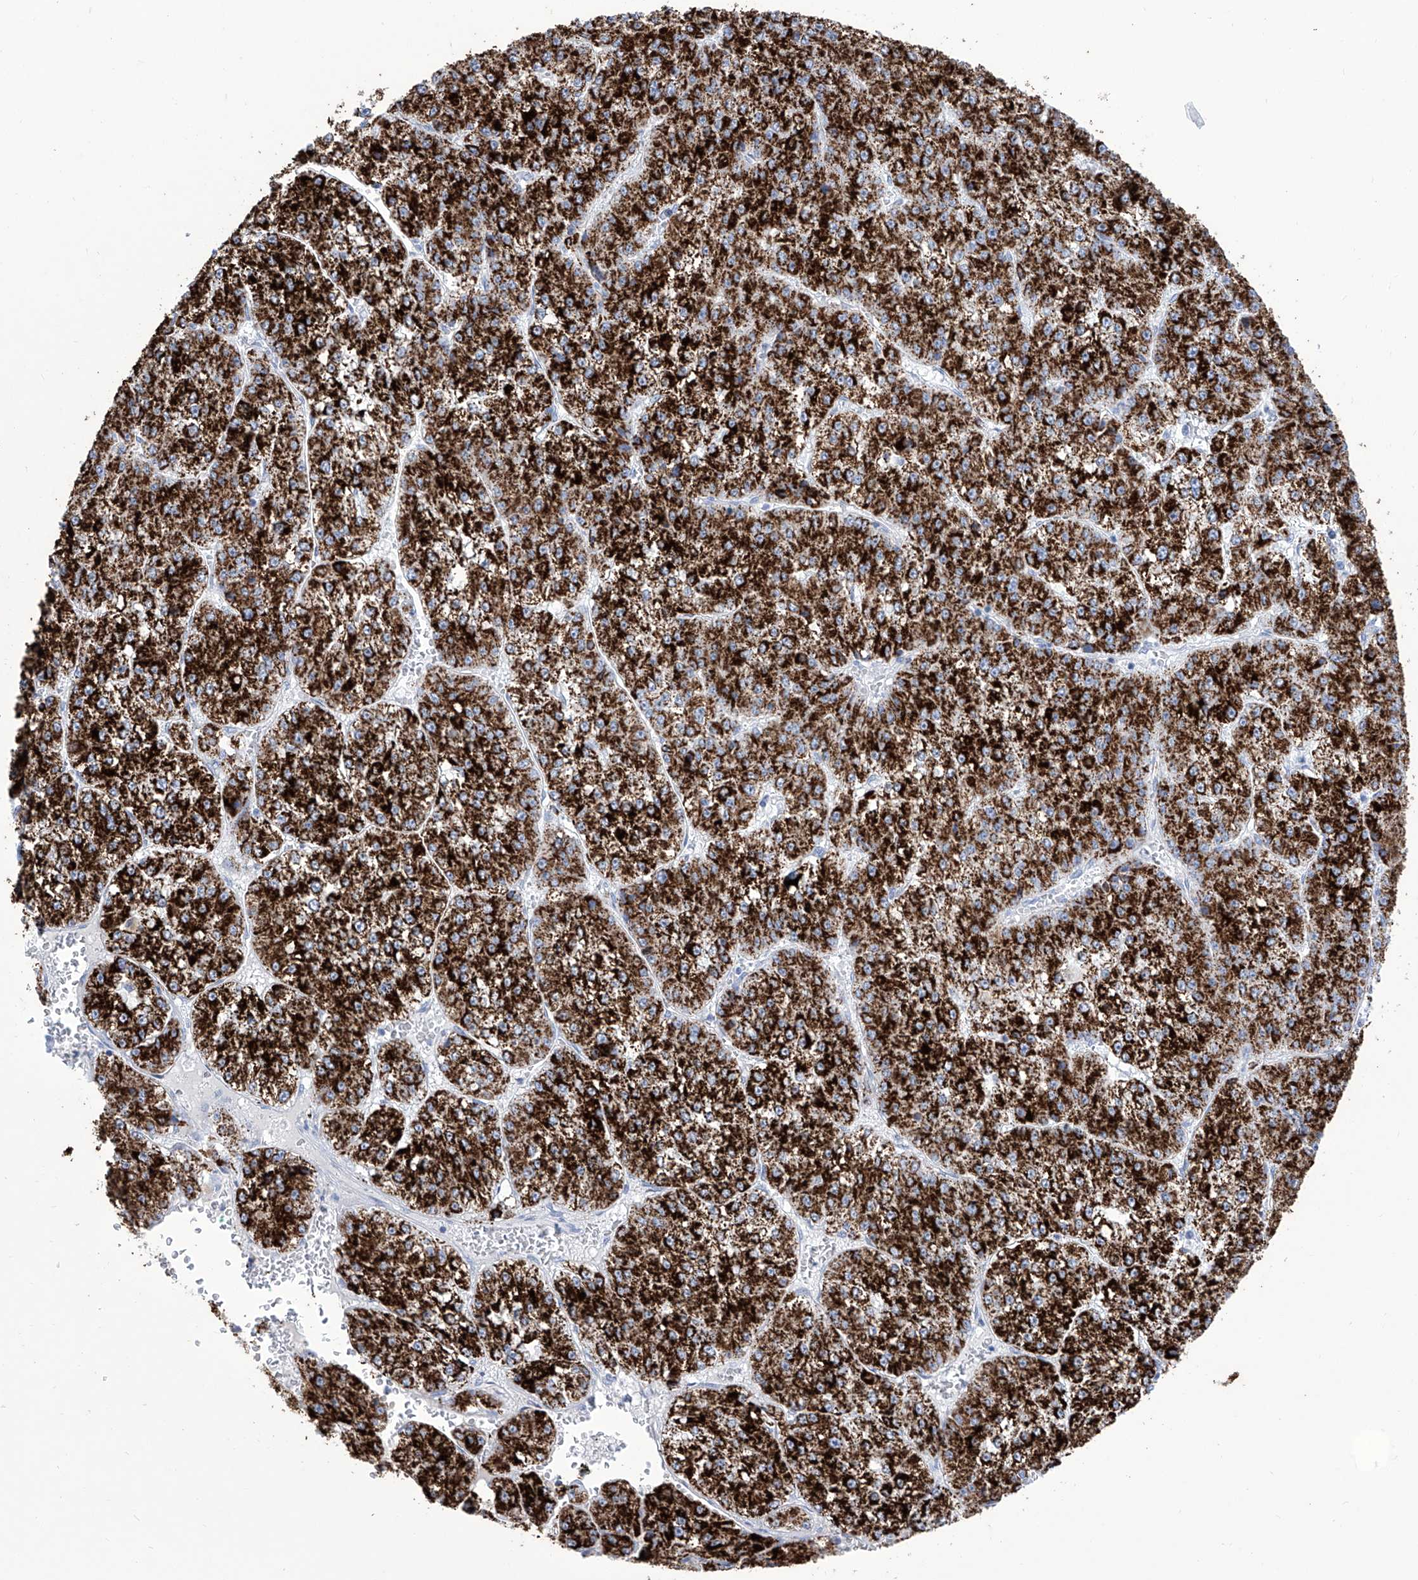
{"staining": {"intensity": "strong", "quantity": ">75%", "location": "cytoplasmic/membranous"}, "tissue": "liver cancer", "cell_type": "Tumor cells", "image_type": "cancer", "snomed": [{"axis": "morphology", "description": "Carcinoma, Hepatocellular, NOS"}, {"axis": "topography", "description": "Liver"}], "caption": "An image of human hepatocellular carcinoma (liver) stained for a protein exhibits strong cytoplasmic/membranous brown staining in tumor cells.", "gene": "ALDH6A1", "patient": {"sex": "female", "age": 73}}